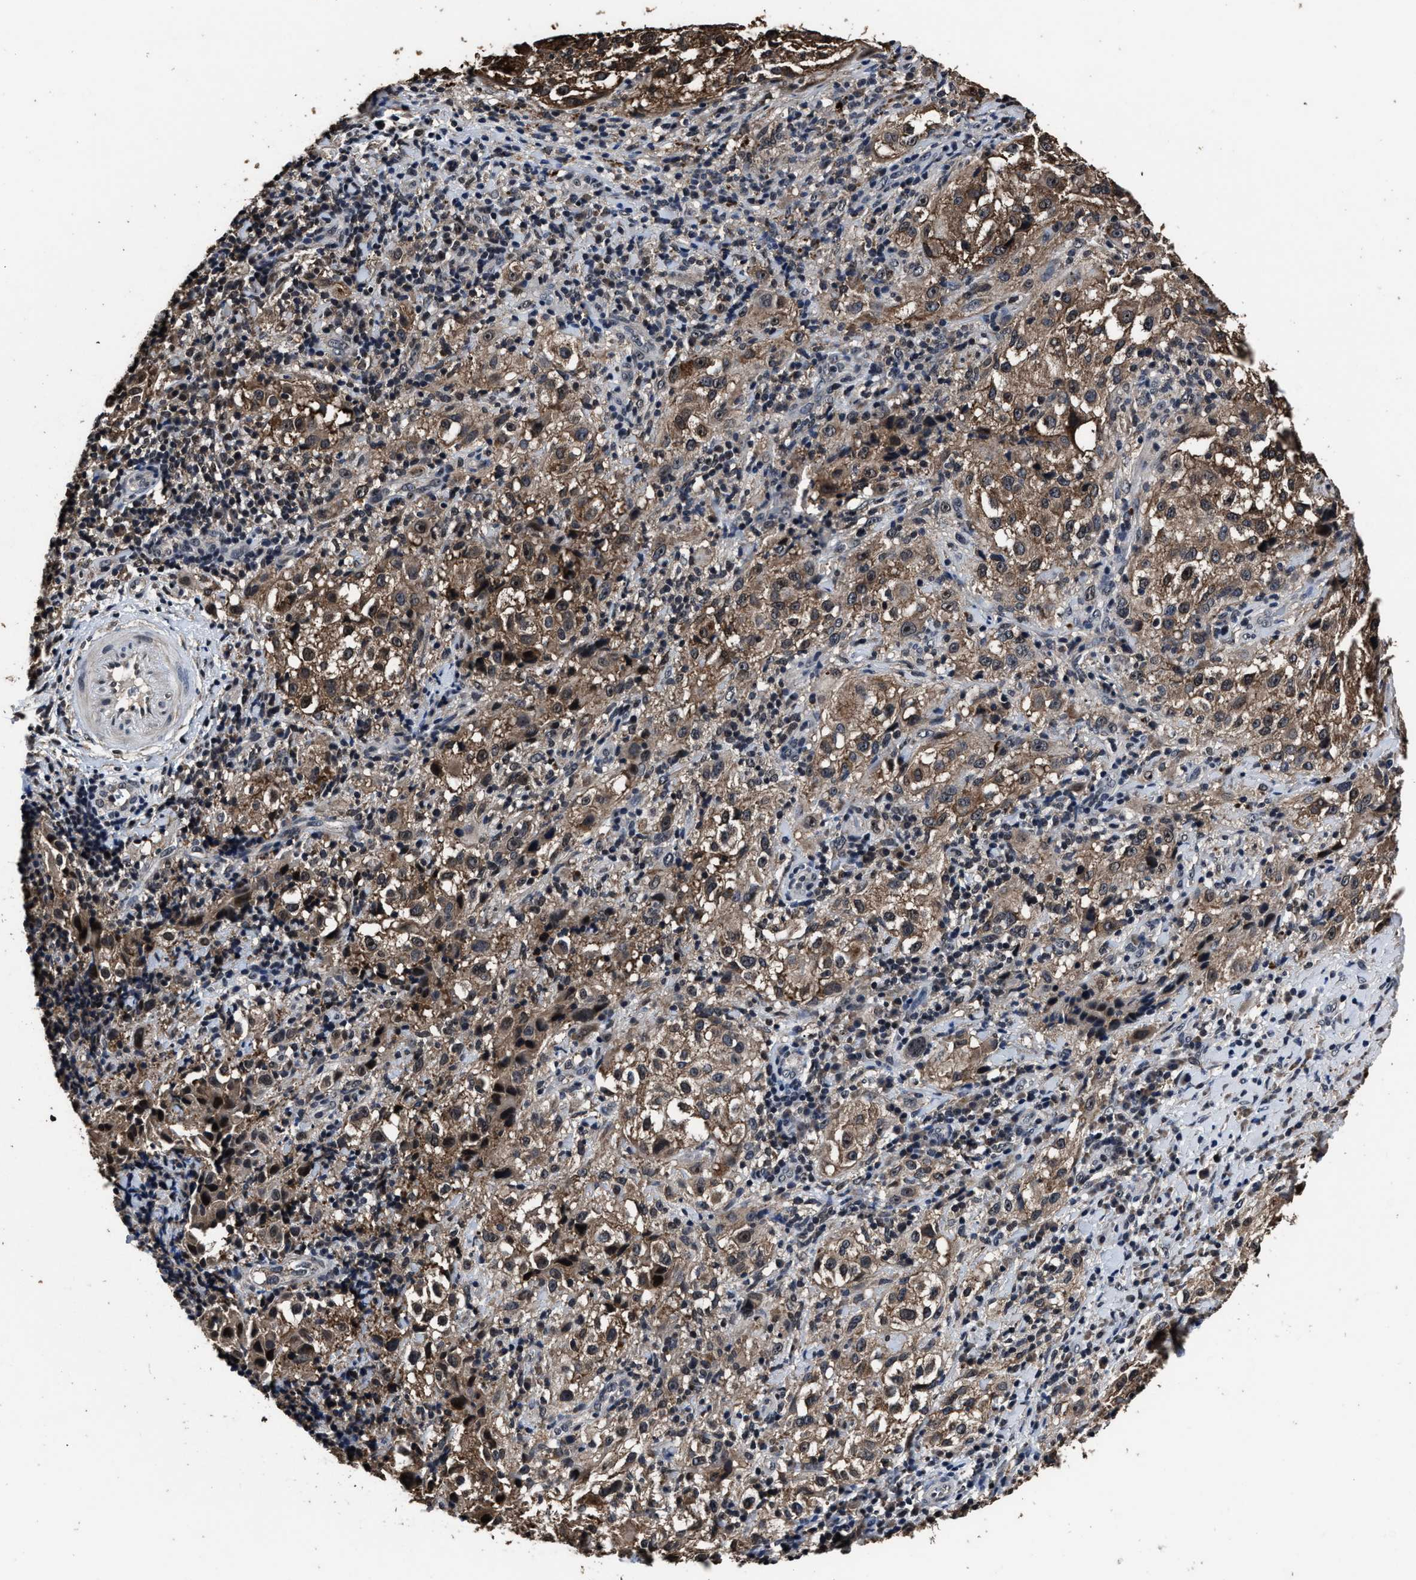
{"staining": {"intensity": "moderate", "quantity": ">75%", "location": "cytoplasmic/membranous"}, "tissue": "melanoma", "cell_type": "Tumor cells", "image_type": "cancer", "snomed": [{"axis": "morphology", "description": "Necrosis, NOS"}, {"axis": "morphology", "description": "Malignant melanoma, NOS"}, {"axis": "topography", "description": "Skin"}], "caption": "This photomicrograph reveals IHC staining of malignant melanoma, with medium moderate cytoplasmic/membranous staining in about >75% of tumor cells.", "gene": "RSBN1L", "patient": {"sex": "female", "age": 87}}